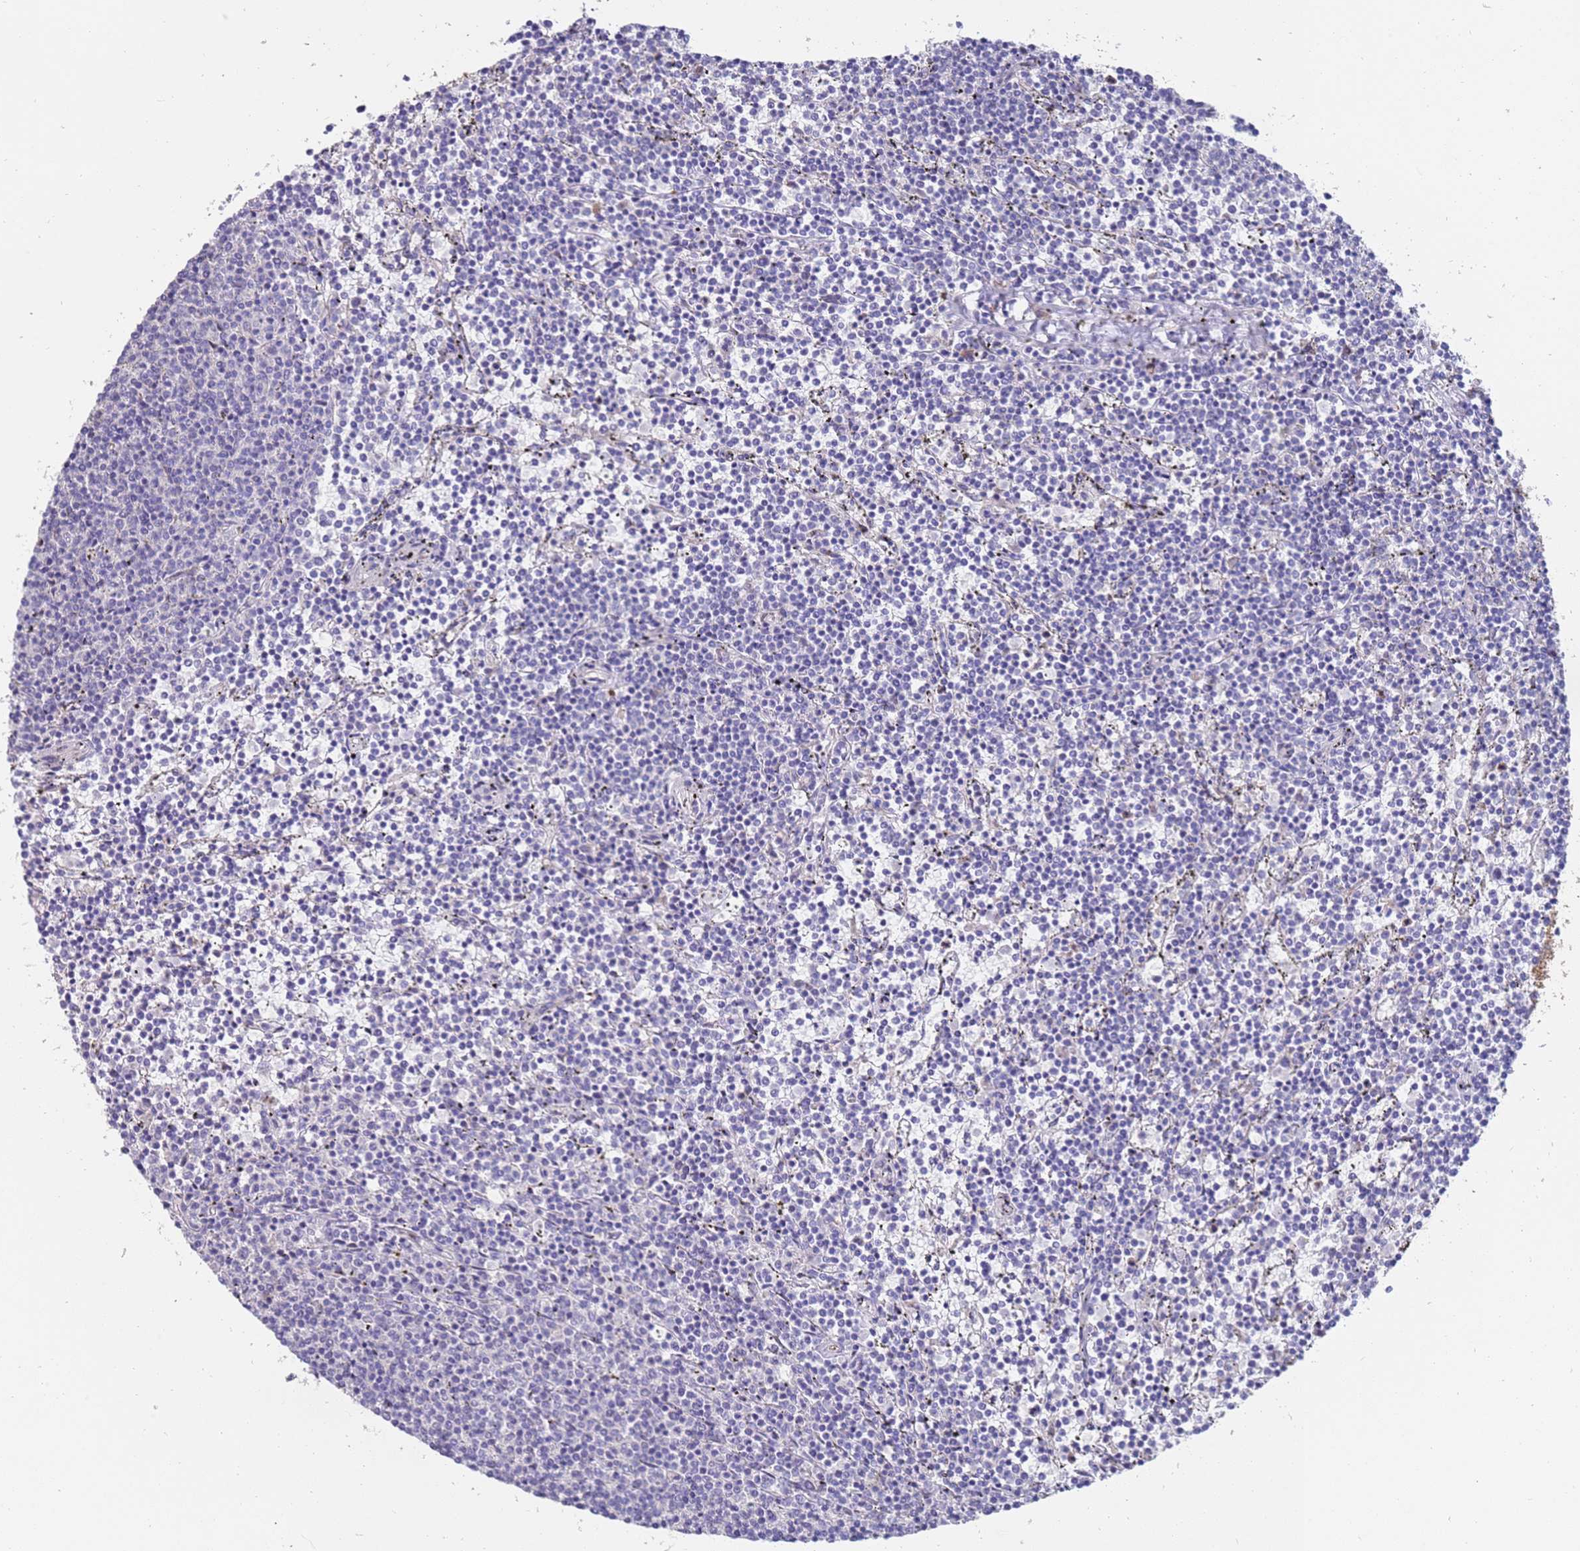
{"staining": {"intensity": "negative", "quantity": "none", "location": "none"}, "tissue": "lymphoma", "cell_type": "Tumor cells", "image_type": "cancer", "snomed": [{"axis": "morphology", "description": "Malignant lymphoma, non-Hodgkin's type, Low grade"}, {"axis": "topography", "description": "Spleen"}], "caption": "High power microscopy image of an immunohistochemistry histopathology image of low-grade malignant lymphoma, non-Hodgkin's type, revealing no significant positivity in tumor cells. (DAB immunohistochemistry, high magnification).", "gene": "NMUR2", "patient": {"sex": "female", "age": 50}}